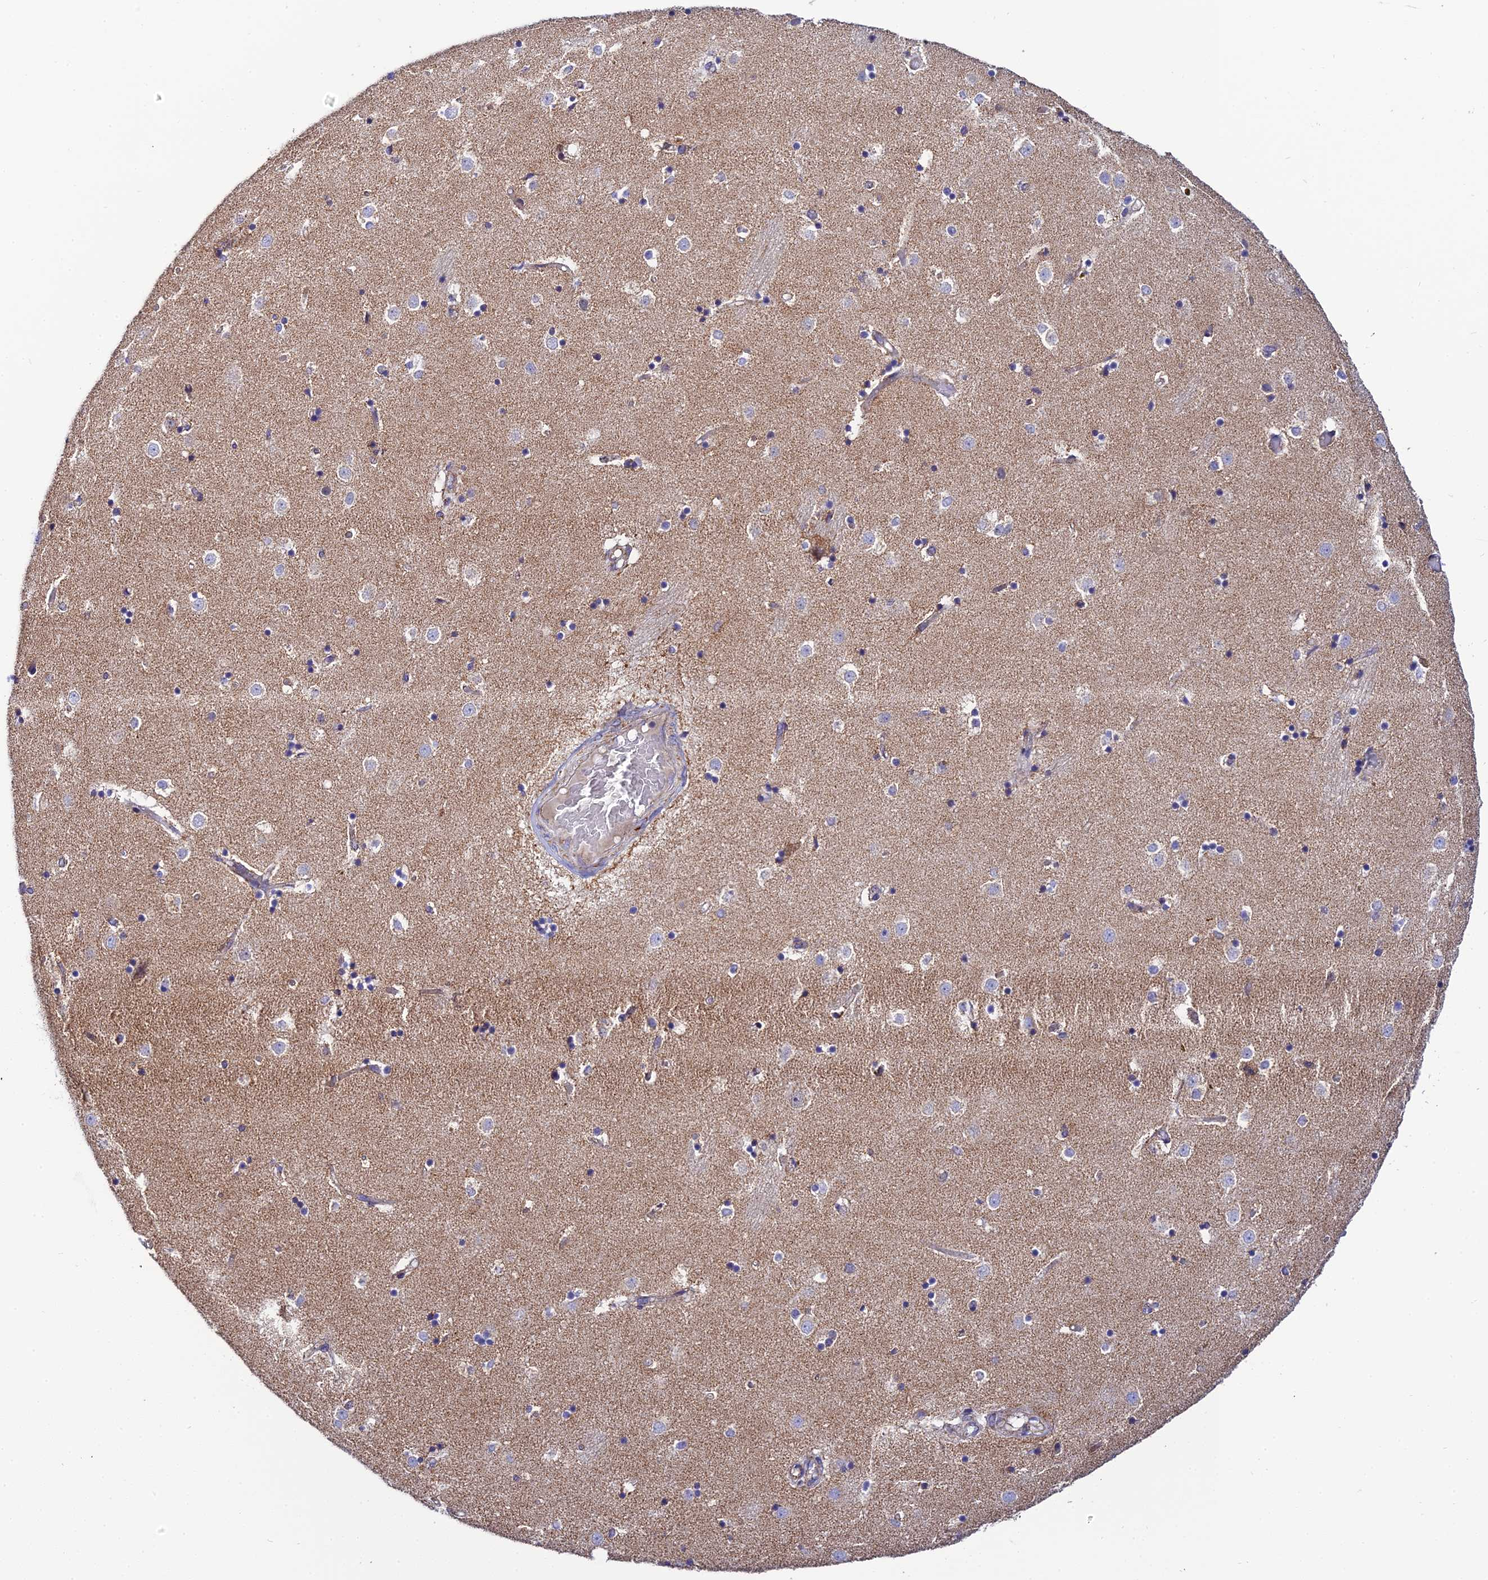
{"staining": {"intensity": "weak", "quantity": "<25%", "location": "cytoplasmic/membranous"}, "tissue": "caudate", "cell_type": "Glial cells", "image_type": "normal", "snomed": [{"axis": "morphology", "description": "Normal tissue, NOS"}, {"axis": "topography", "description": "Lateral ventricle wall"}], "caption": "Immunohistochemical staining of unremarkable caudate shows no significant staining in glial cells. (DAB (3,3'-diaminobenzidine) immunohistochemistry (IHC) visualized using brightfield microscopy, high magnification).", "gene": "NIPSNAP3A", "patient": {"sex": "female", "age": 52}}